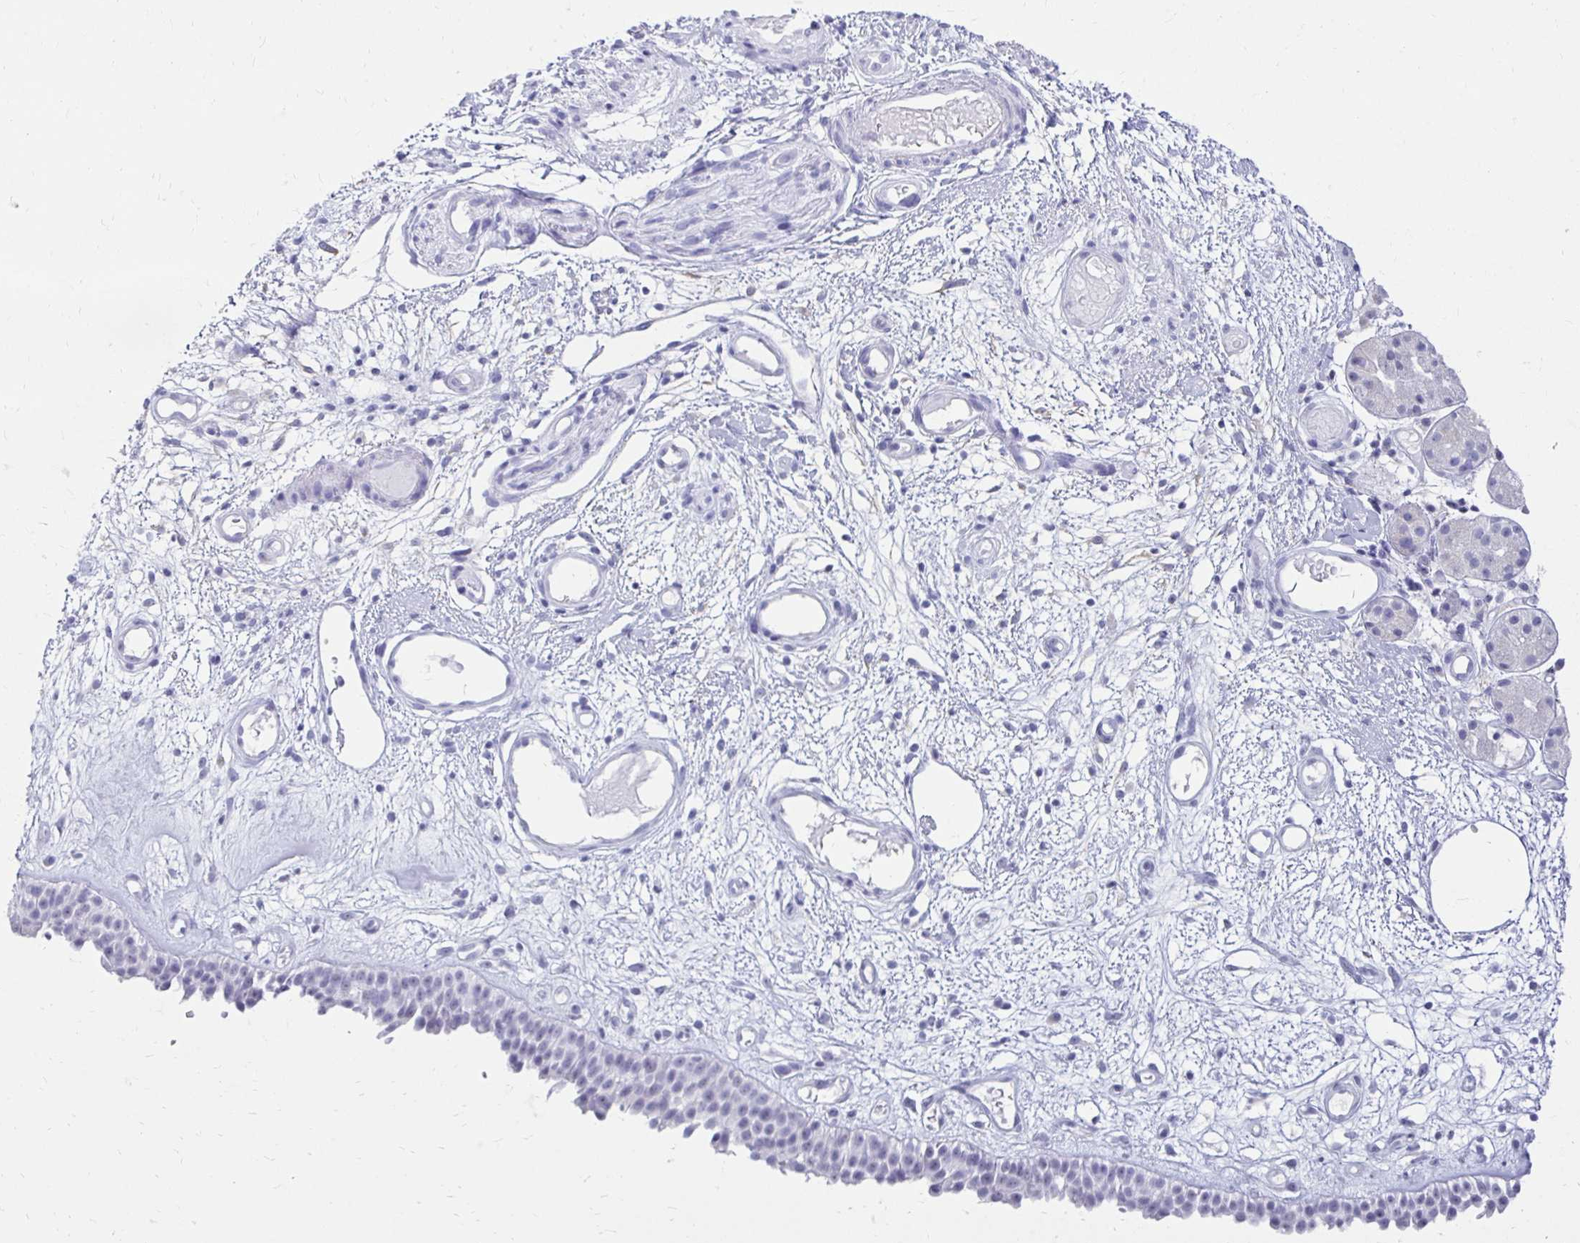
{"staining": {"intensity": "negative", "quantity": "none", "location": "none"}, "tissue": "nasopharynx", "cell_type": "Respiratory epithelial cells", "image_type": "normal", "snomed": [{"axis": "morphology", "description": "Normal tissue, NOS"}, {"axis": "morphology", "description": "Inflammation, NOS"}, {"axis": "topography", "description": "Nasopharynx"}], "caption": "Immunohistochemistry image of unremarkable nasopharynx: nasopharynx stained with DAB demonstrates no significant protein positivity in respiratory epithelial cells. (Immunohistochemistry, brightfield microscopy, high magnification).", "gene": "CST6", "patient": {"sex": "male", "age": 54}}